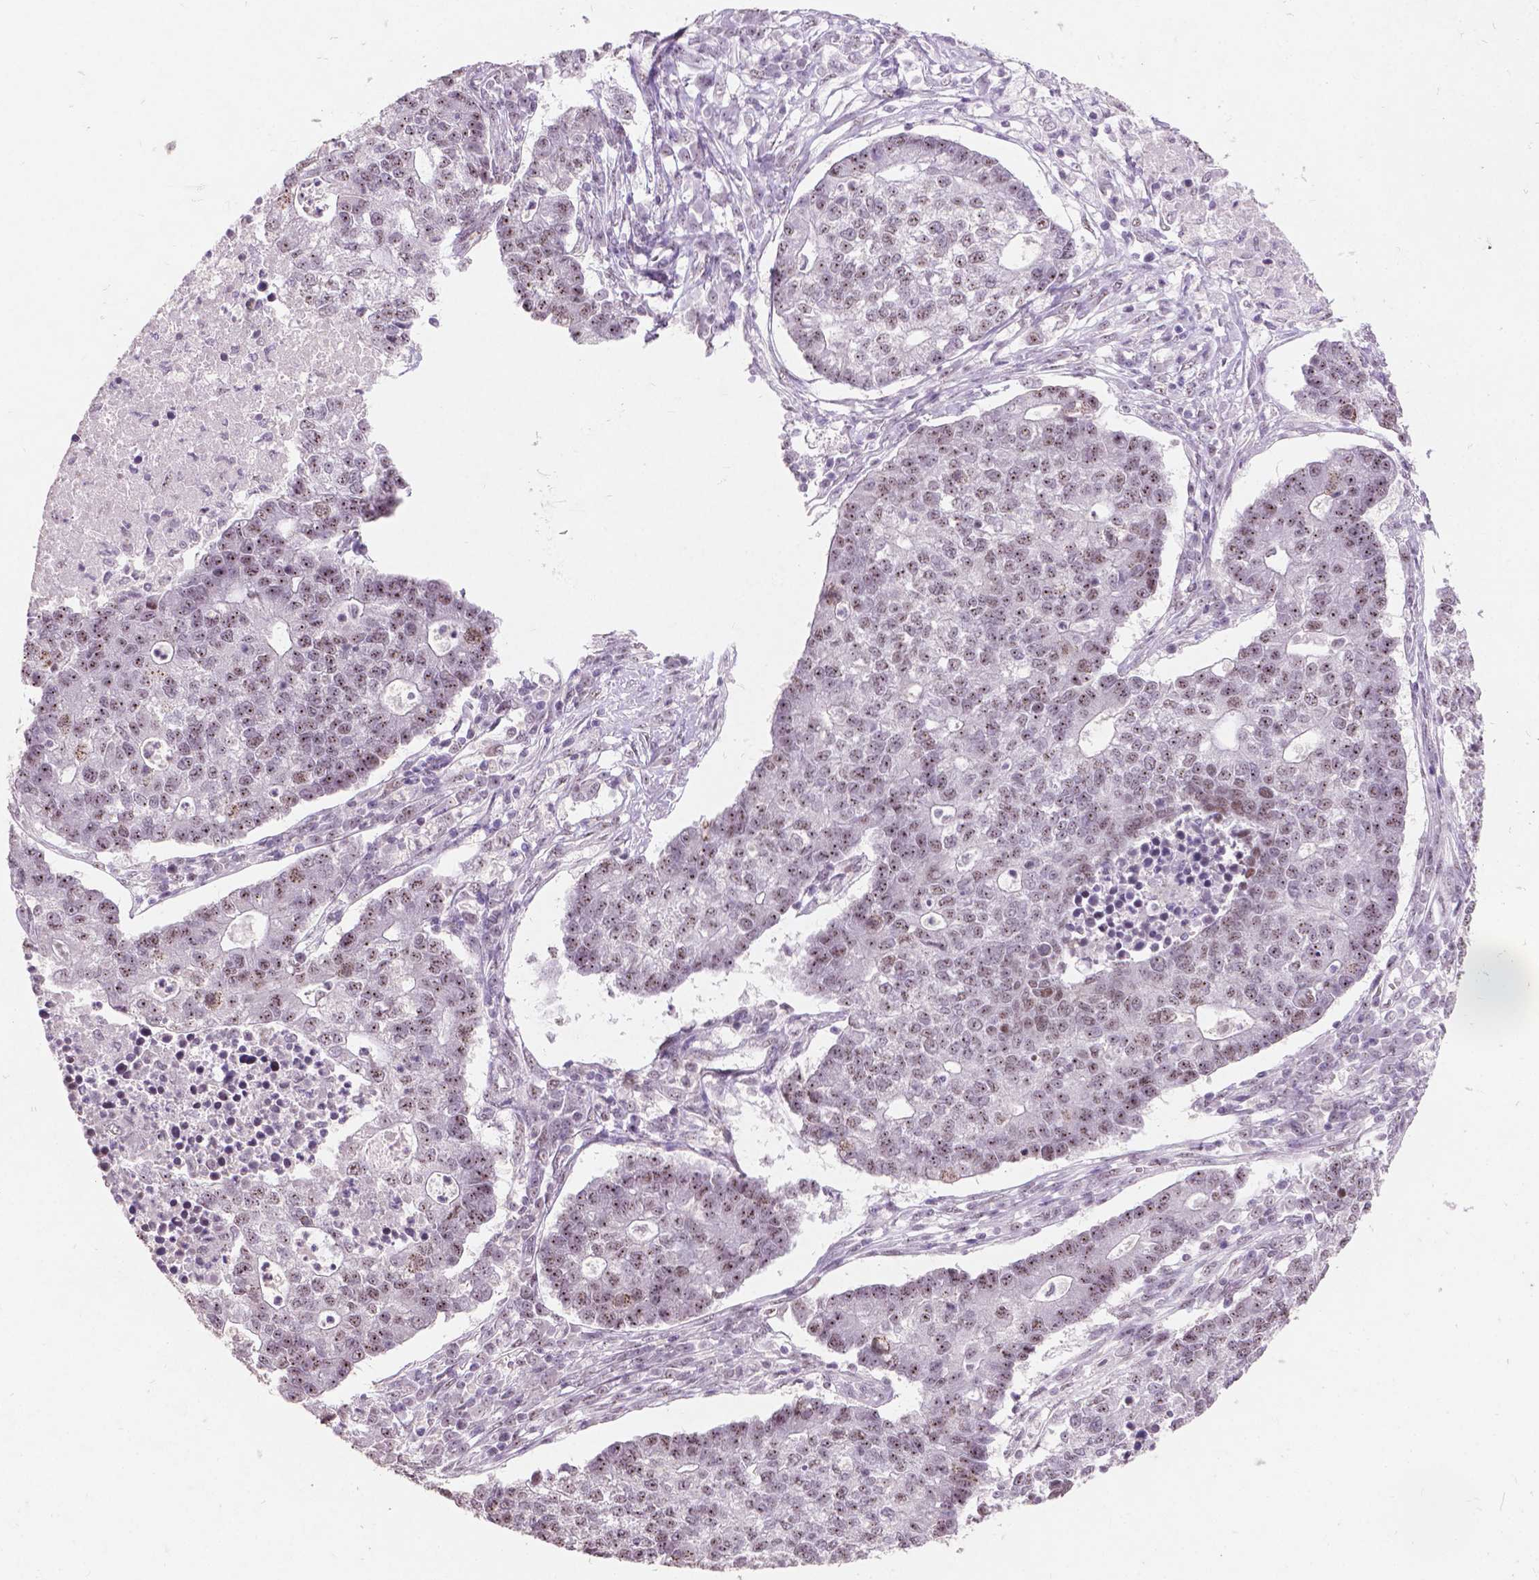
{"staining": {"intensity": "weak", "quantity": "25%-75%", "location": "nuclear"}, "tissue": "lung cancer", "cell_type": "Tumor cells", "image_type": "cancer", "snomed": [{"axis": "morphology", "description": "Adenocarcinoma, NOS"}, {"axis": "topography", "description": "Lung"}], "caption": "Immunohistochemistry (IHC) staining of lung adenocarcinoma, which shows low levels of weak nuclear expression in about 25%-75% of tumor cells indicating weak nuclear protein positivity. The staining was performed using DAB (3,3'-diaminobenzidine) (brown) for protein detection and nuclei were counterstained in hematoxylin (blue).", "gene": "COIL", "patient": {"sex": "male", "age": 57}}